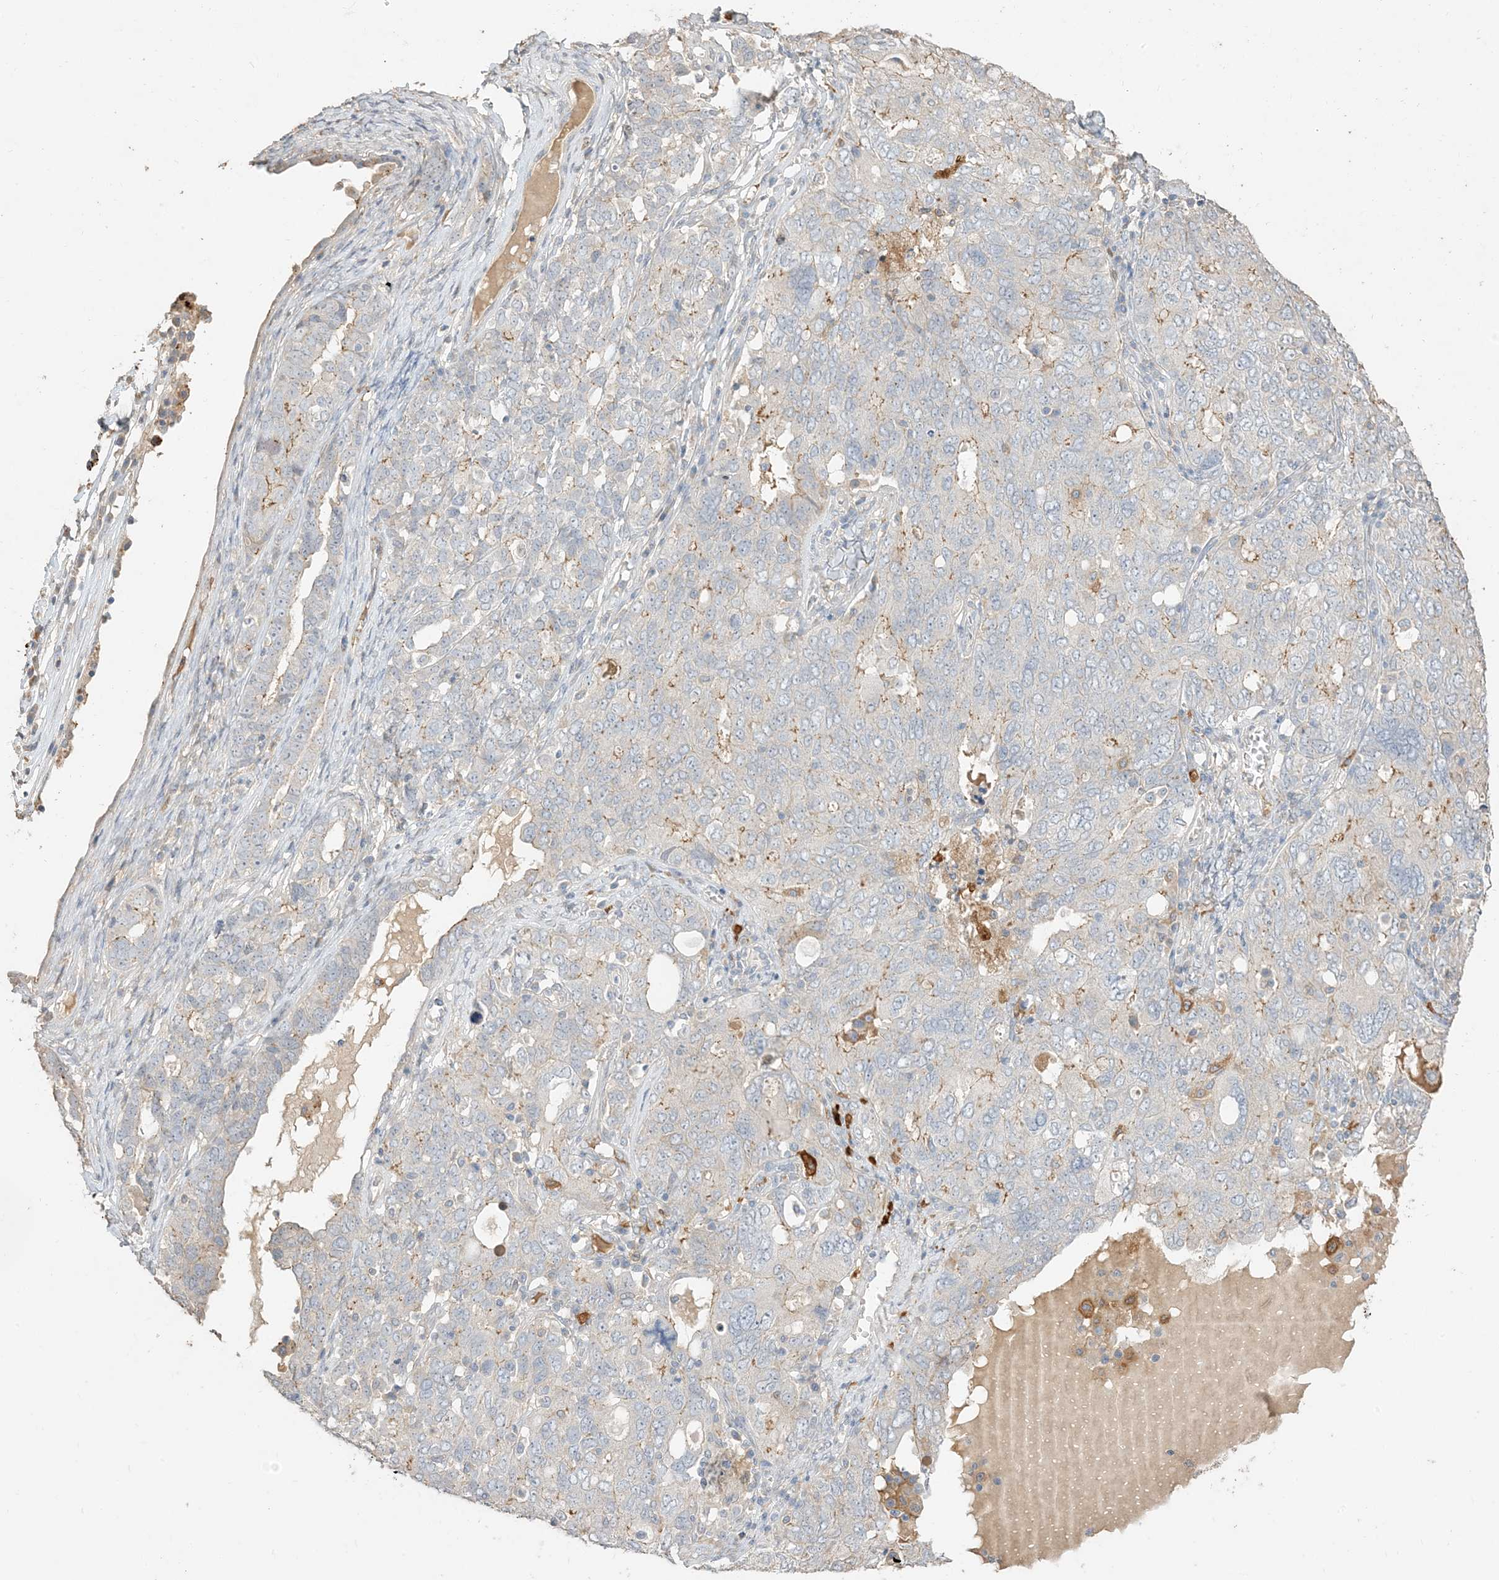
{"staining": {"intensity": "weak", "quantity": "<25%", "location": "cytoplasmic/membranous"}, "tissue": "ovarian cancer", "cell_type": "Tumor cells", "image_type": "cancer", "snomed": [{"axis": "morphology", "description": "Carcinoma, endometroid"}, {"axis": "topography", "description": "Ovary"}], "caption": "Human ovarian cancer stained for a protein using IHC displays no expression in tumor cells.", "gene": "RNF175", "patient": {"sex": "female", "age": 62}}